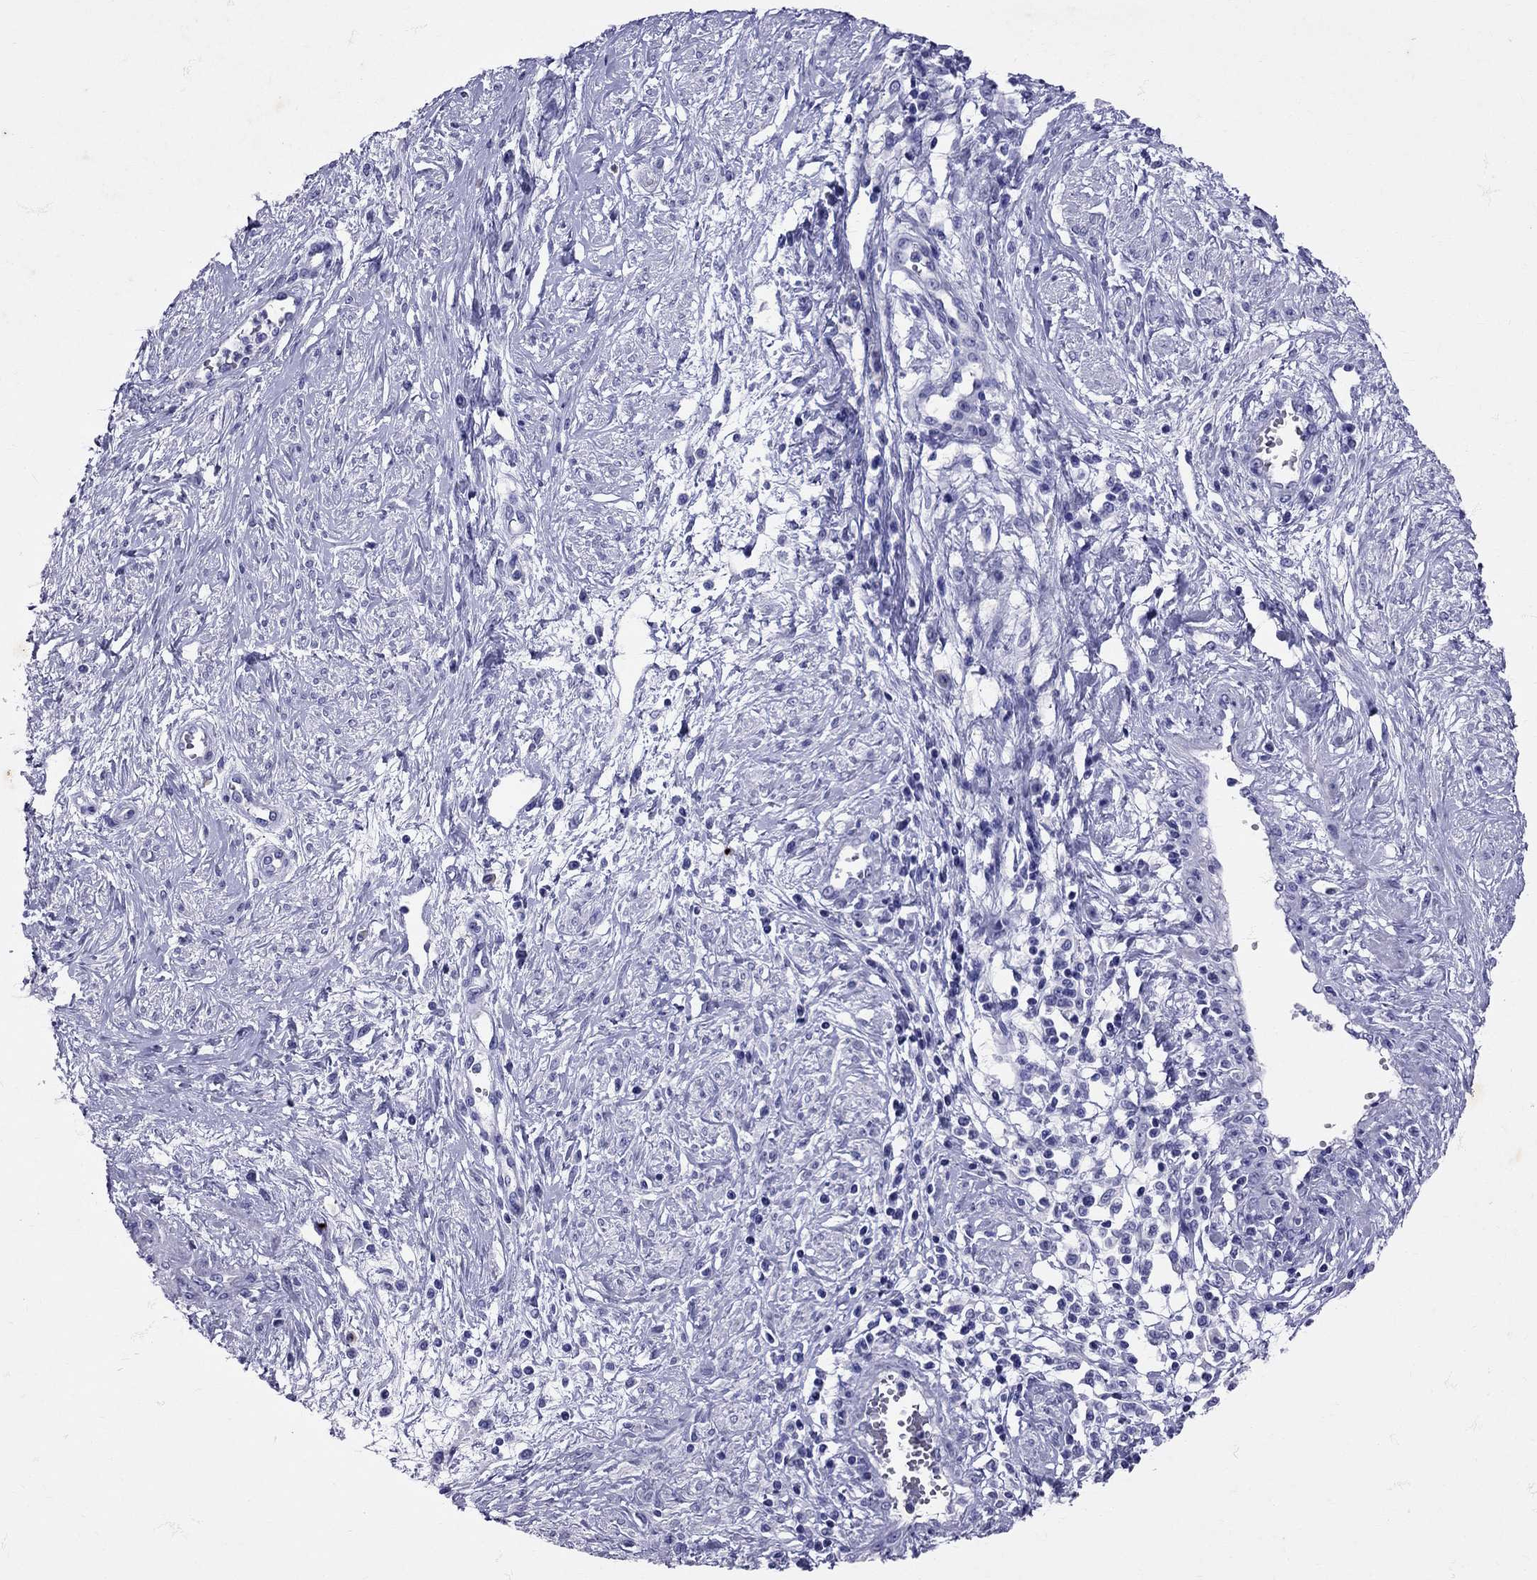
{"staining": {"intensity": "negative", "quantity": "none", "location": "none"}, "tissue": "cervical cancer", "cell_type": "Tumor cells", "image_type": "cancer", "snomed": [{"axis": "morphology", "description": "Squamous cell carcinoma, NOS"}, {"axis": "topography", "description": "Cervix"}], "caption": "Immunohistochemical staining of human cervical squamous cell carcinoma displays no significant expression in tumor cells.", "gene": "AVP", "patient": {"sex": "female", "age": 34}}